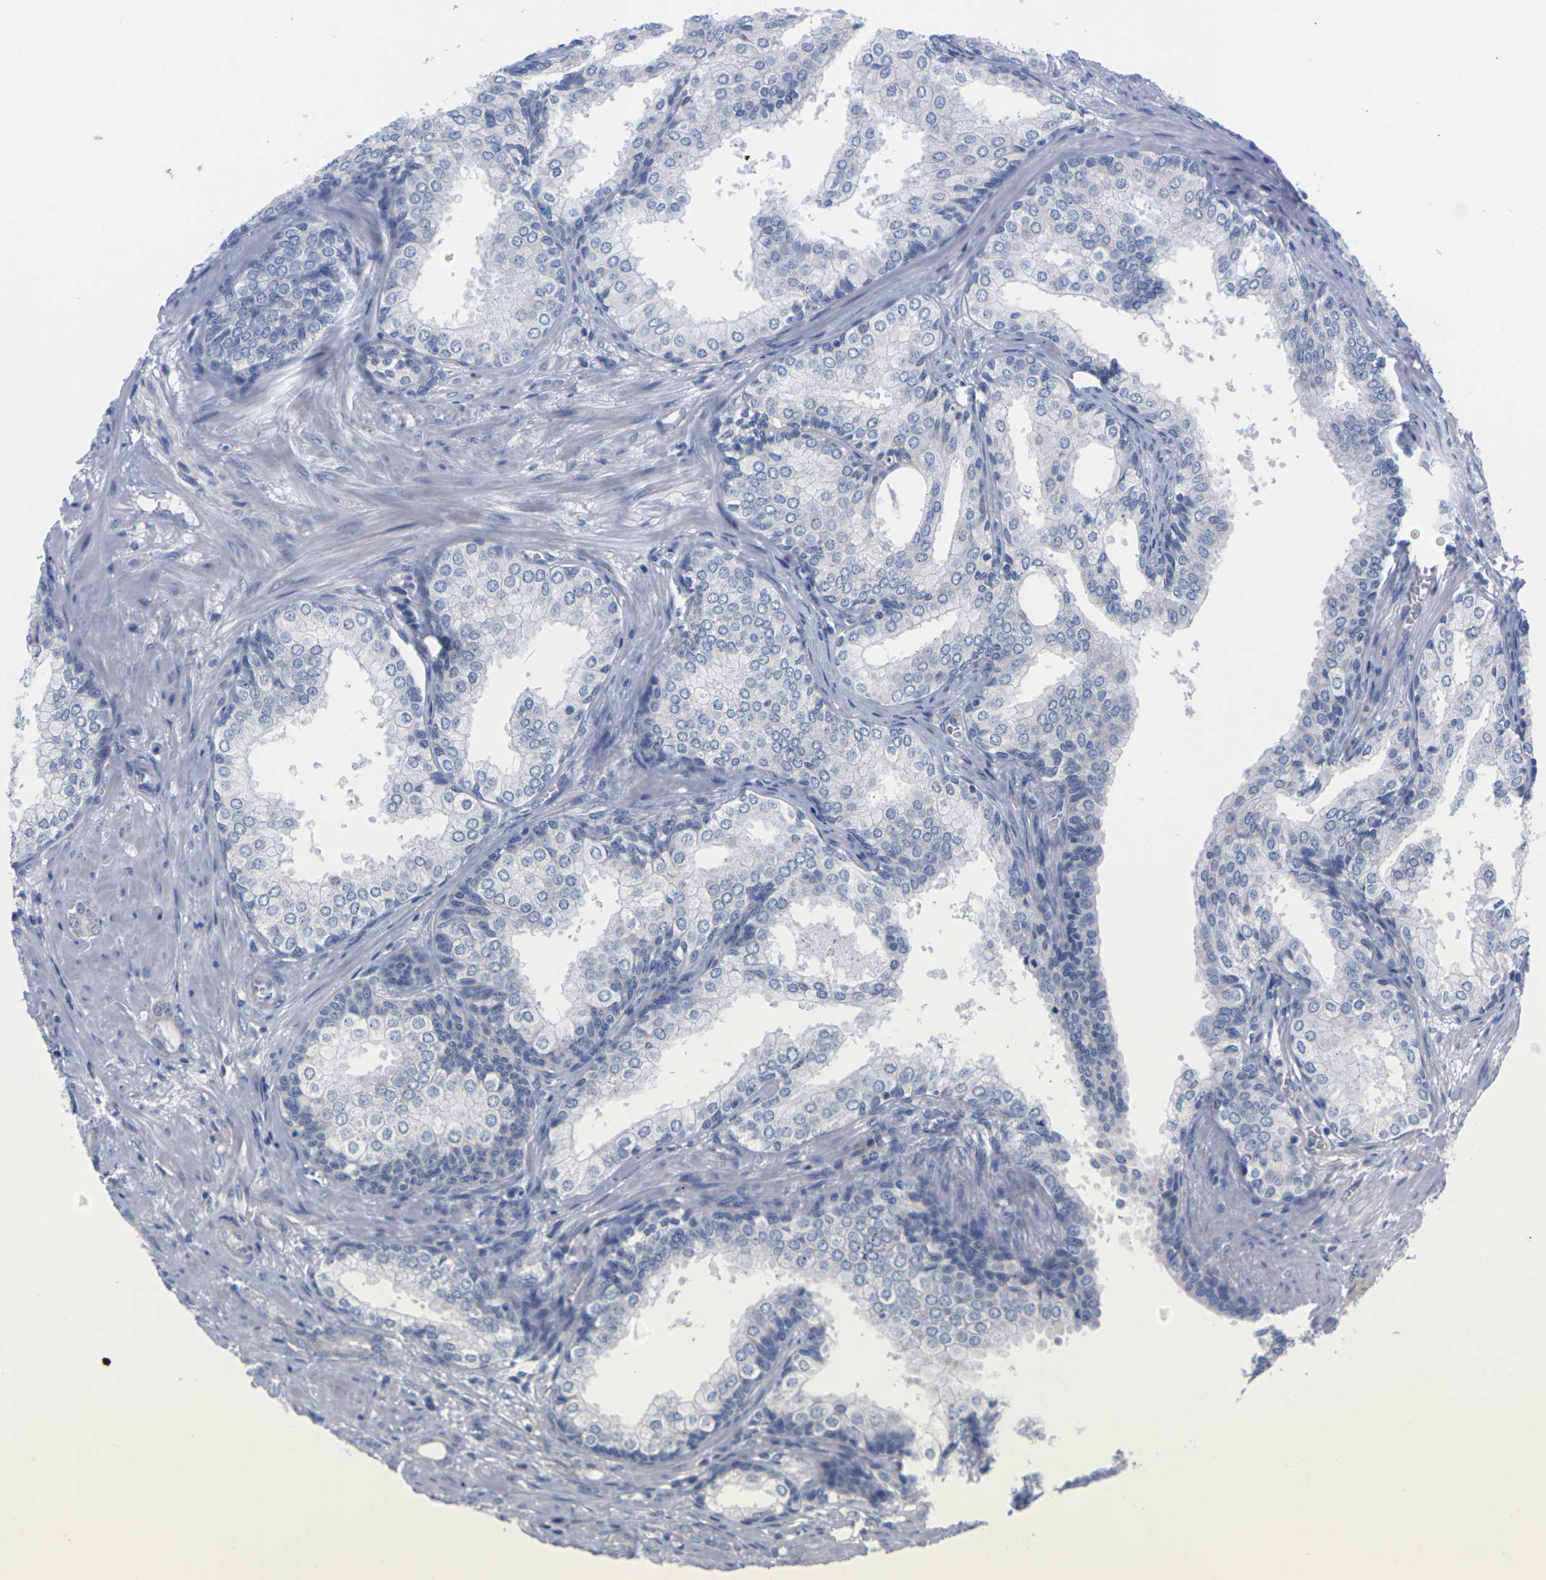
{"staining": {"intensity": "negative", "quantity": "none", "location": "none"}, "tissue": "prostate cancer", "cell_type": "Tumor cells", "image_type": "cancer", "snomed": [{"axis": "morphology", "description": "Adenocarcinoma, High grade"}, {"axis": "topography", "description": "Prostate"}], "caption": "Image shows no significant protein staining in tumor cells of prostate cancer.", "gene": "FAM210A", "patient": {"sex": "male", "age": 64}}